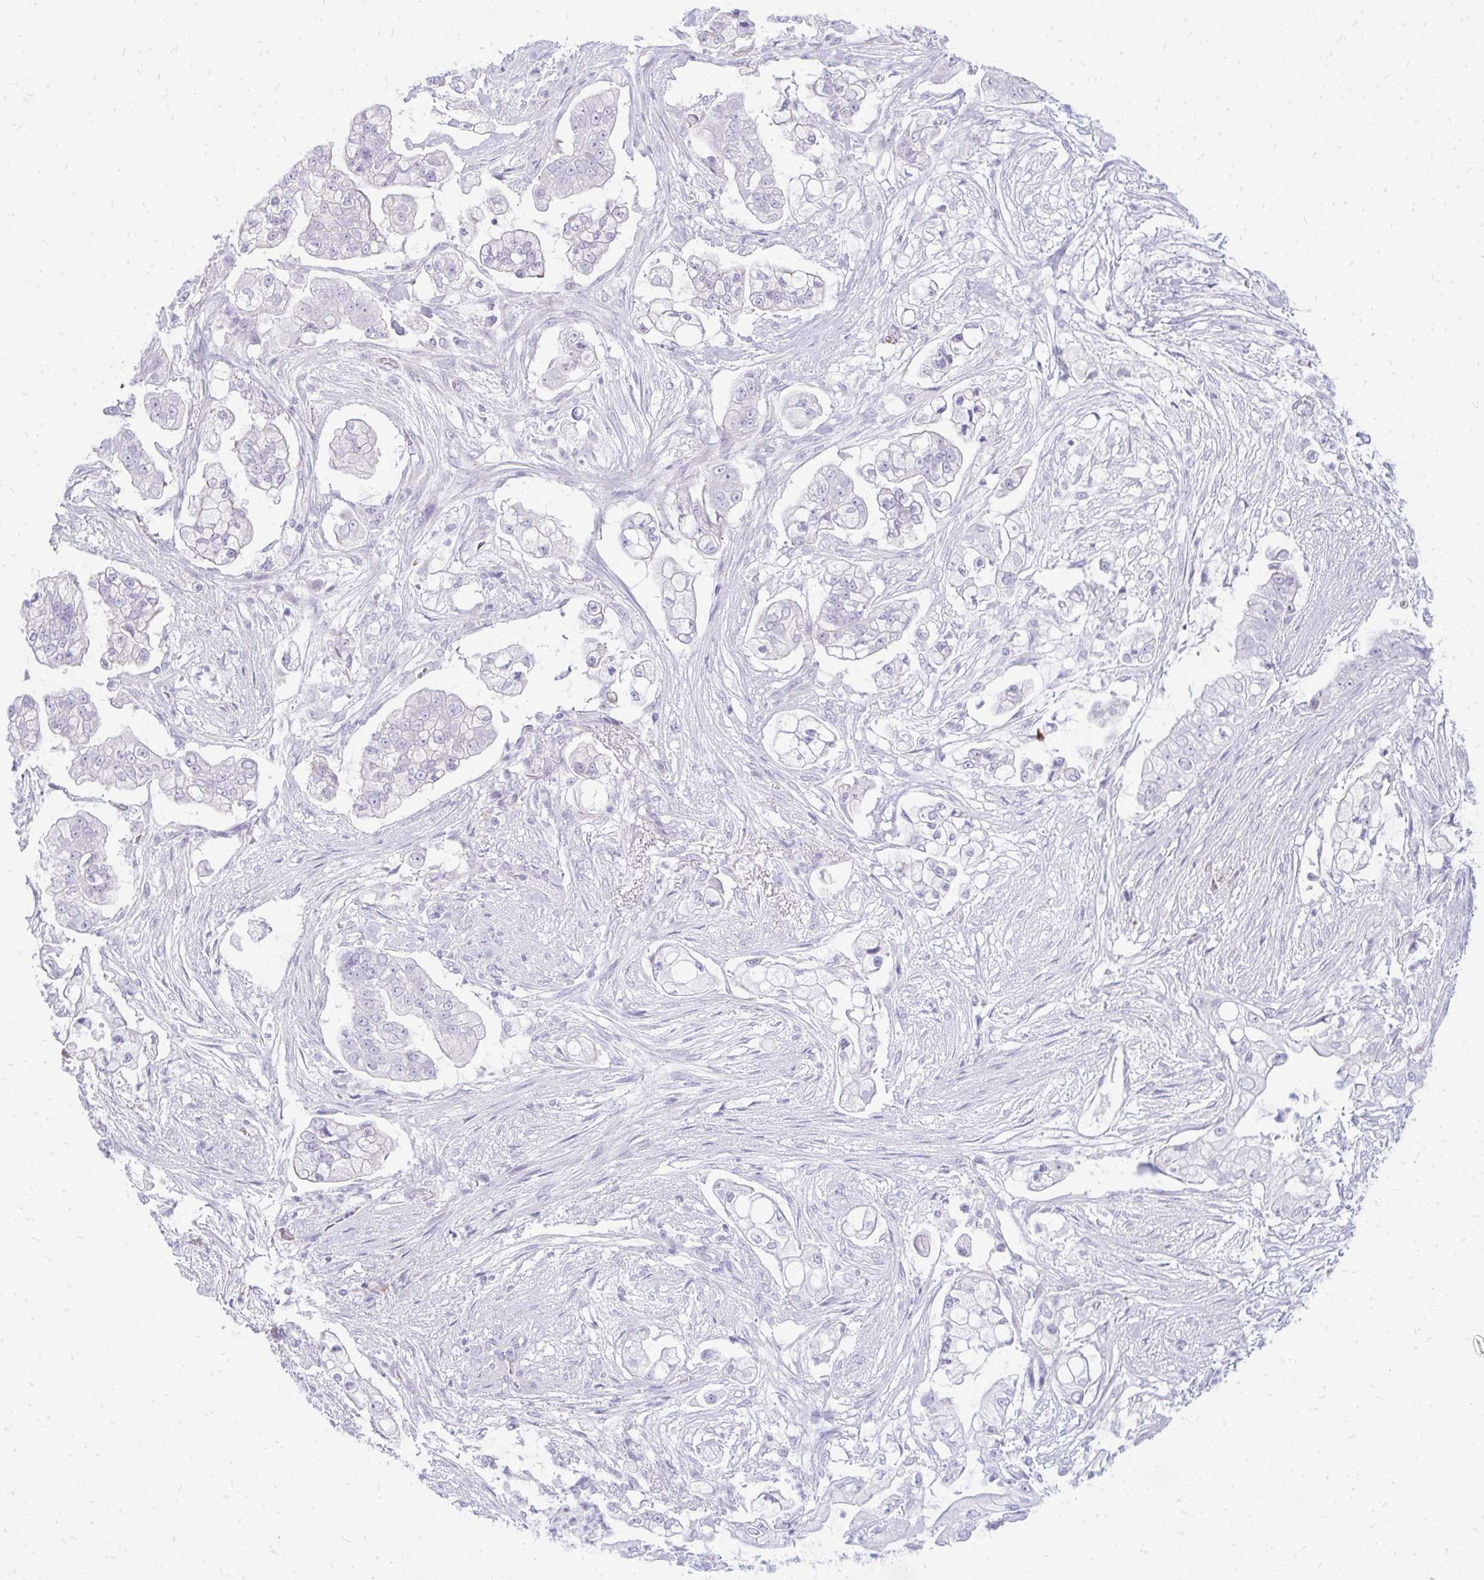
{"staining": {"intensity": "negative", "quantity": "none", "location": "none"}, "tissue": "pancreatic cancer", "cell_type": "Tumor cells", "image_type": "cancer", "snomed": [{"axis": "morphology", "description": "Adenocarcinoma, NOS"}, {"axis": "topography", "description": "Pancreas"}], "caption": "Photomicrograph shows no significant protein expression in tumor cells of pancreatic cancer (adenocarcinoma). (Brightfield microscopy of DAB (3,3'-diaminobenzidine) immunohistochemistry (IHC) at high magnification).", "gene": "TSPEAR", "patient": {"sex": "female", "age": 69}}